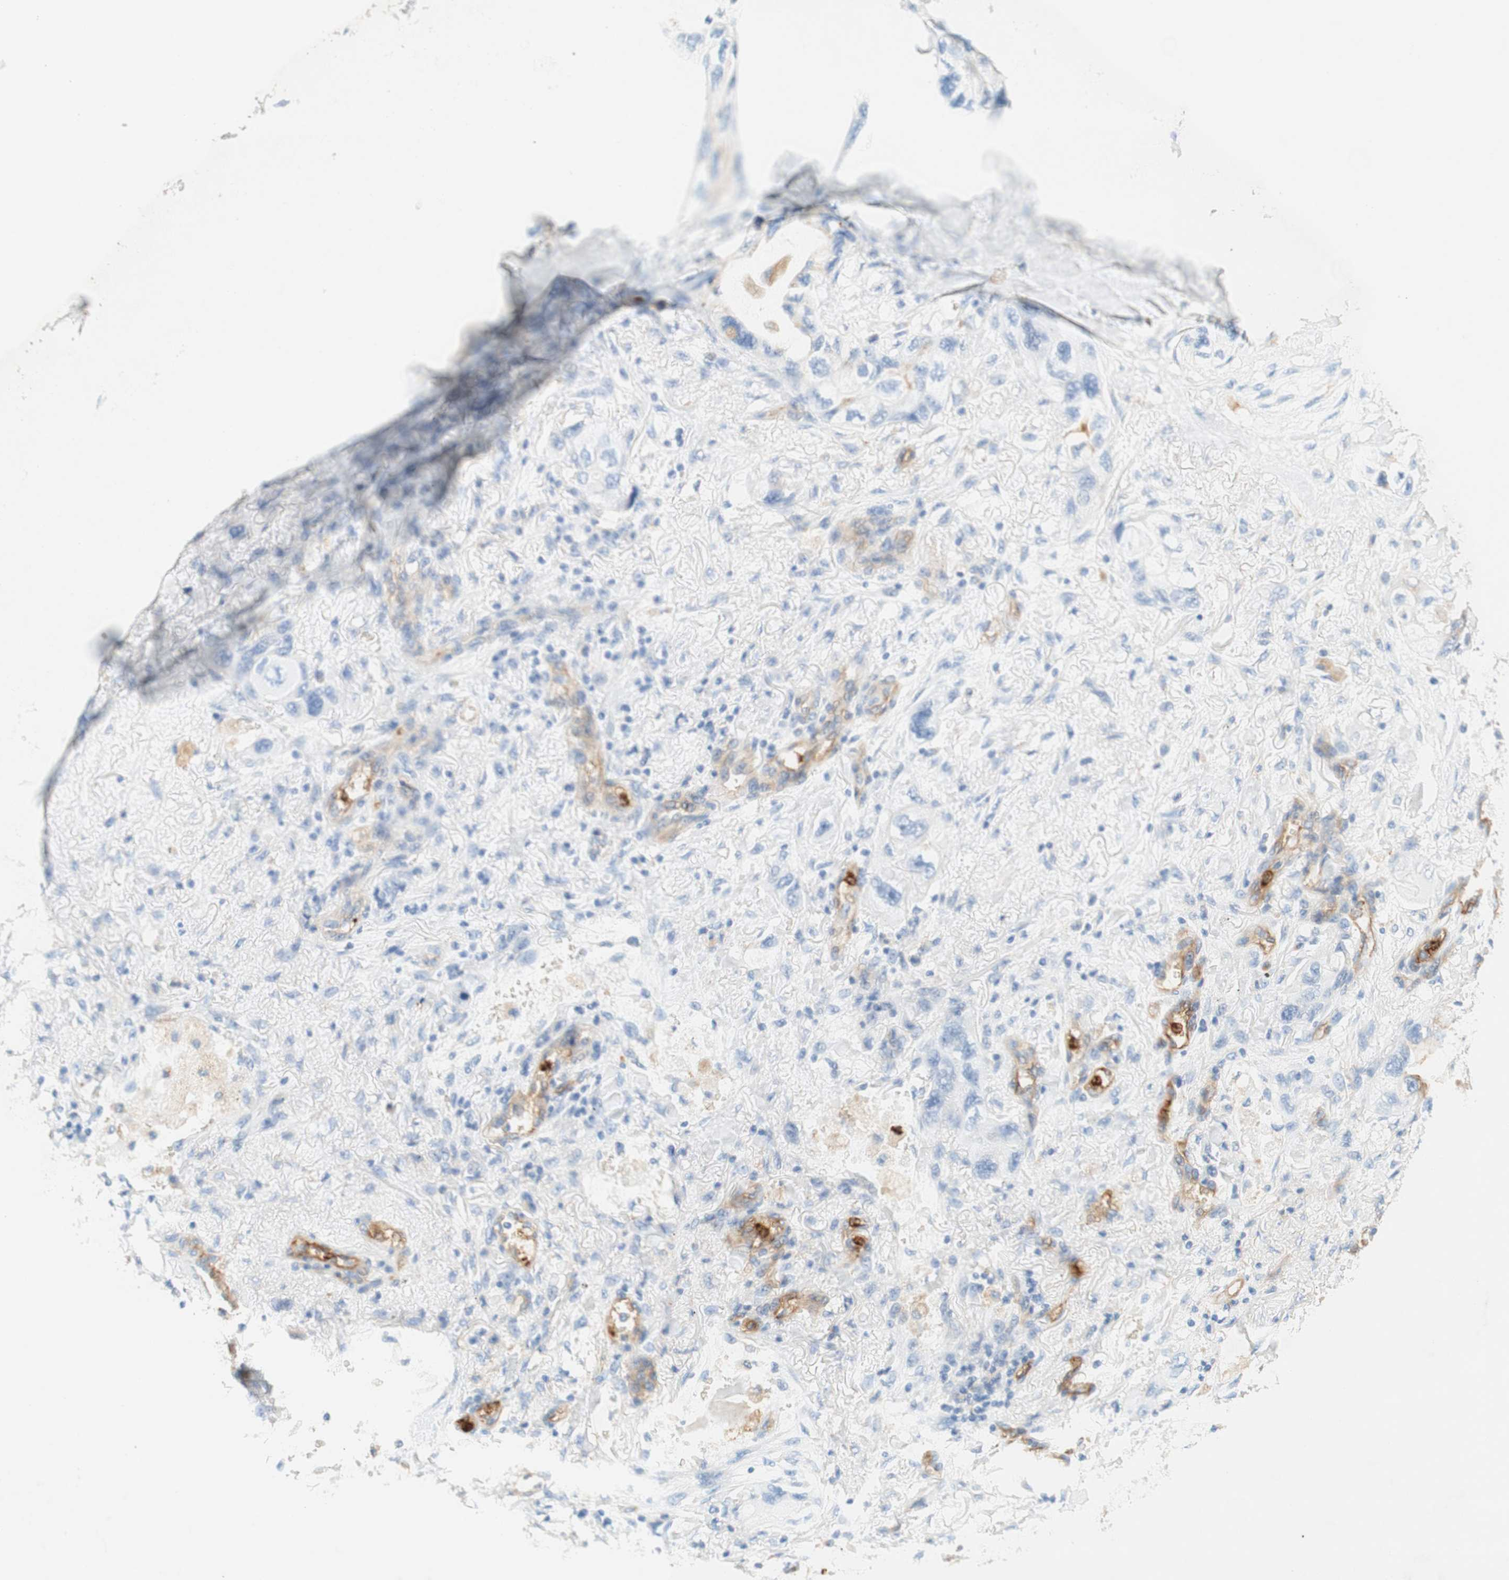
{"staining": {"intensity": "negative", "quantity": "none", "location": "none"}, "tissue": "lung cancer", "cell_type": "Tumor cells", "image_type": "cancer", "snomed": [{"axis": "morphology", "description": "Squamous cell carcinoma, NOS"}, {"axis": "topography", "description": "Lung"}], "caption": "Image shows no significant protein expression in tumor cells of lung cancer (squamous cell carcinoma). (DAB immunohistochemistry with hematoxylin counter stain).", "gene": "STOM", "patient": {"sex": "female", "age": 73}}